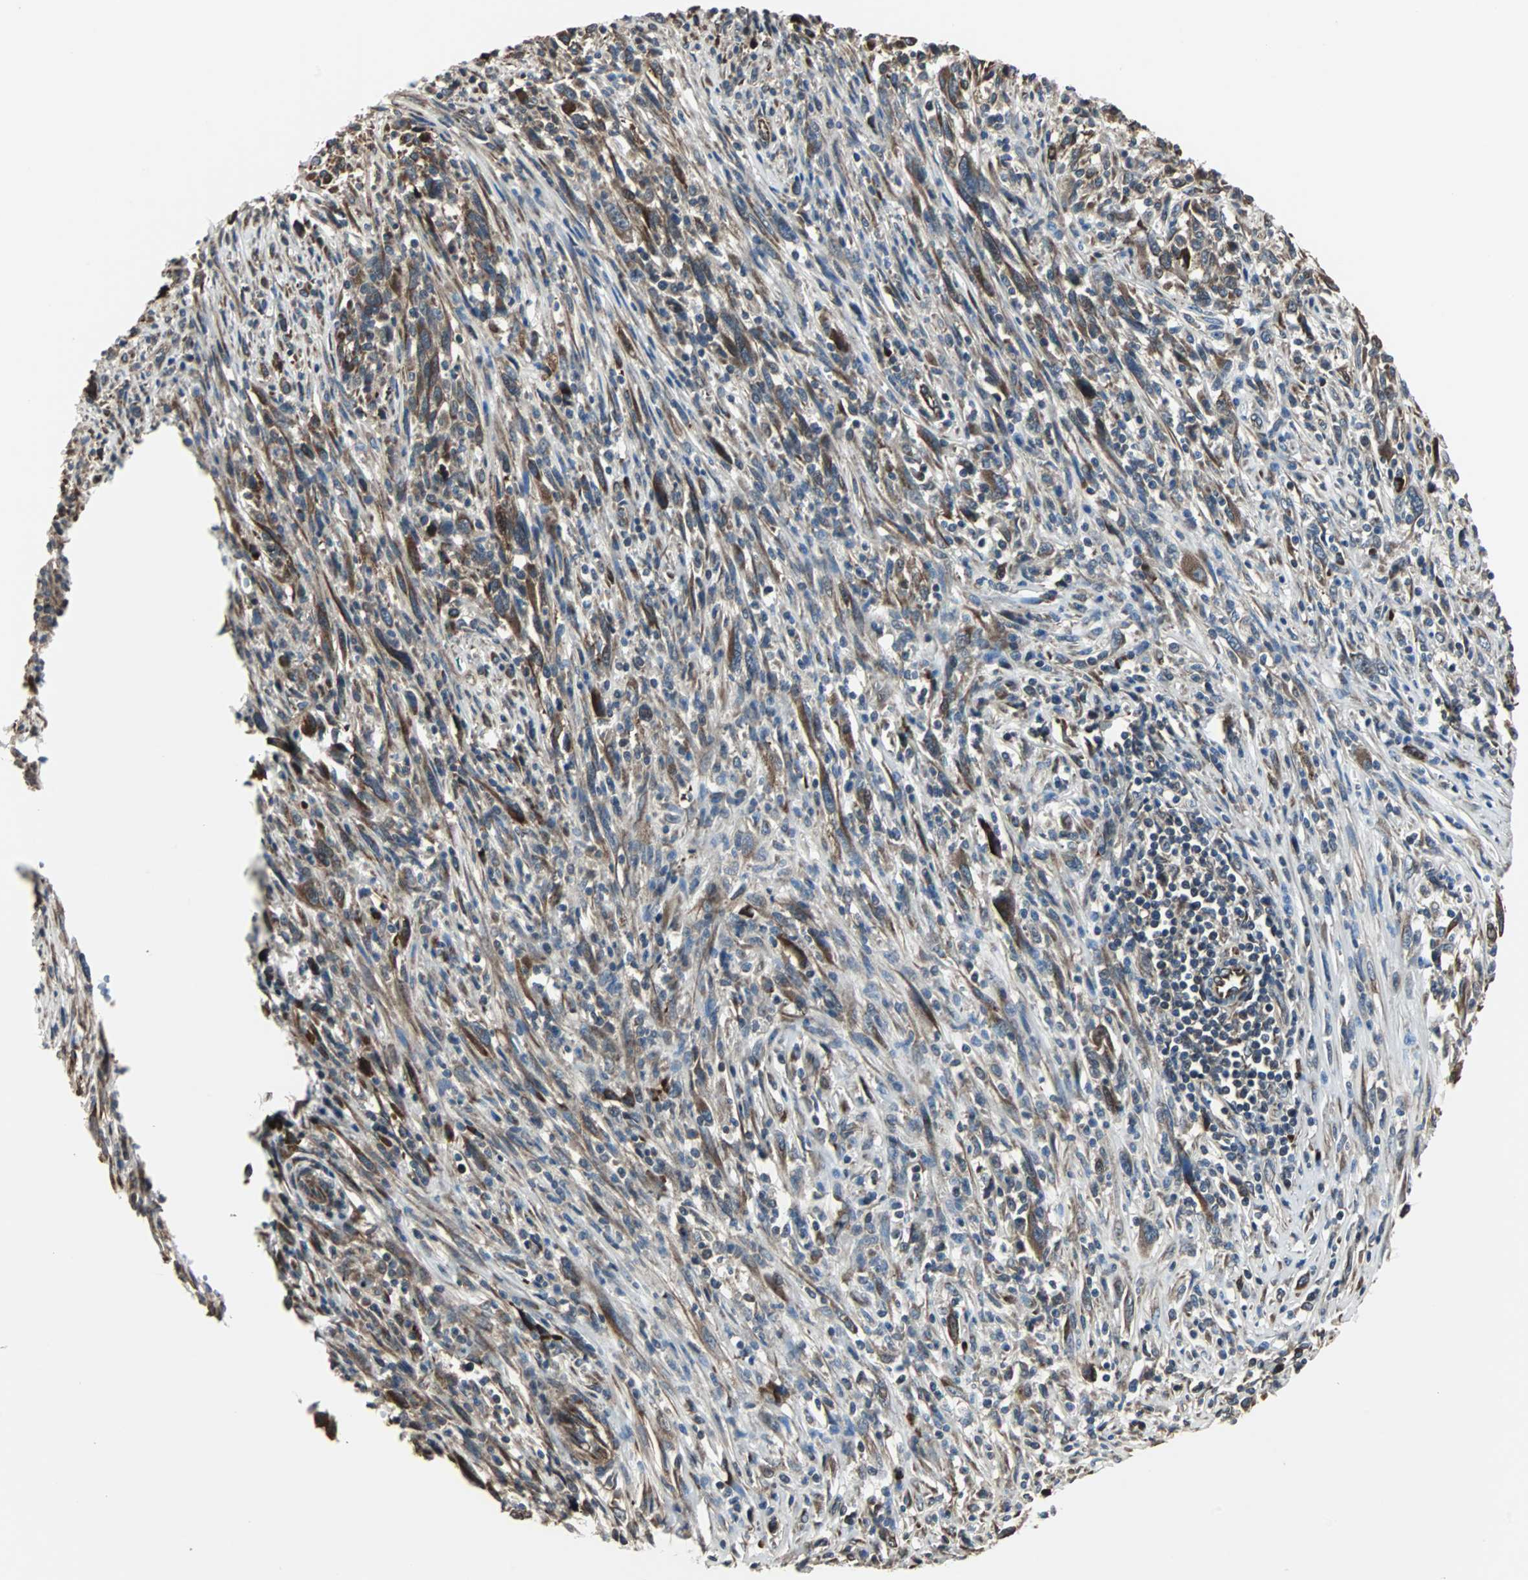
{"staining": {"intensity": "moderate", "quantity": ">75%", "location": "cytoplasmic/membranous"}, "tissue": "melanoma", "cell_type": "Tumor cells", "image_type": "cancer", "snomed": [{"axis": "morphology", "description": "Malignant melanoma, Metastatic site"}, {"axis": "topography", "description": "Lymph node"}], "caption": "High-magnification brightfield microscopy of malignant melanoma (metastatic site) stained with DAB (3,3'-diaminobenzidine) (brown) and counterstained with hematoxylin (blue). tumor cells exhibit moderate cytoplasmic/membranous staining is seen in about>75% of cells.", "gene": "CHP1", "patient": {"sex": "male", "age": 61}}